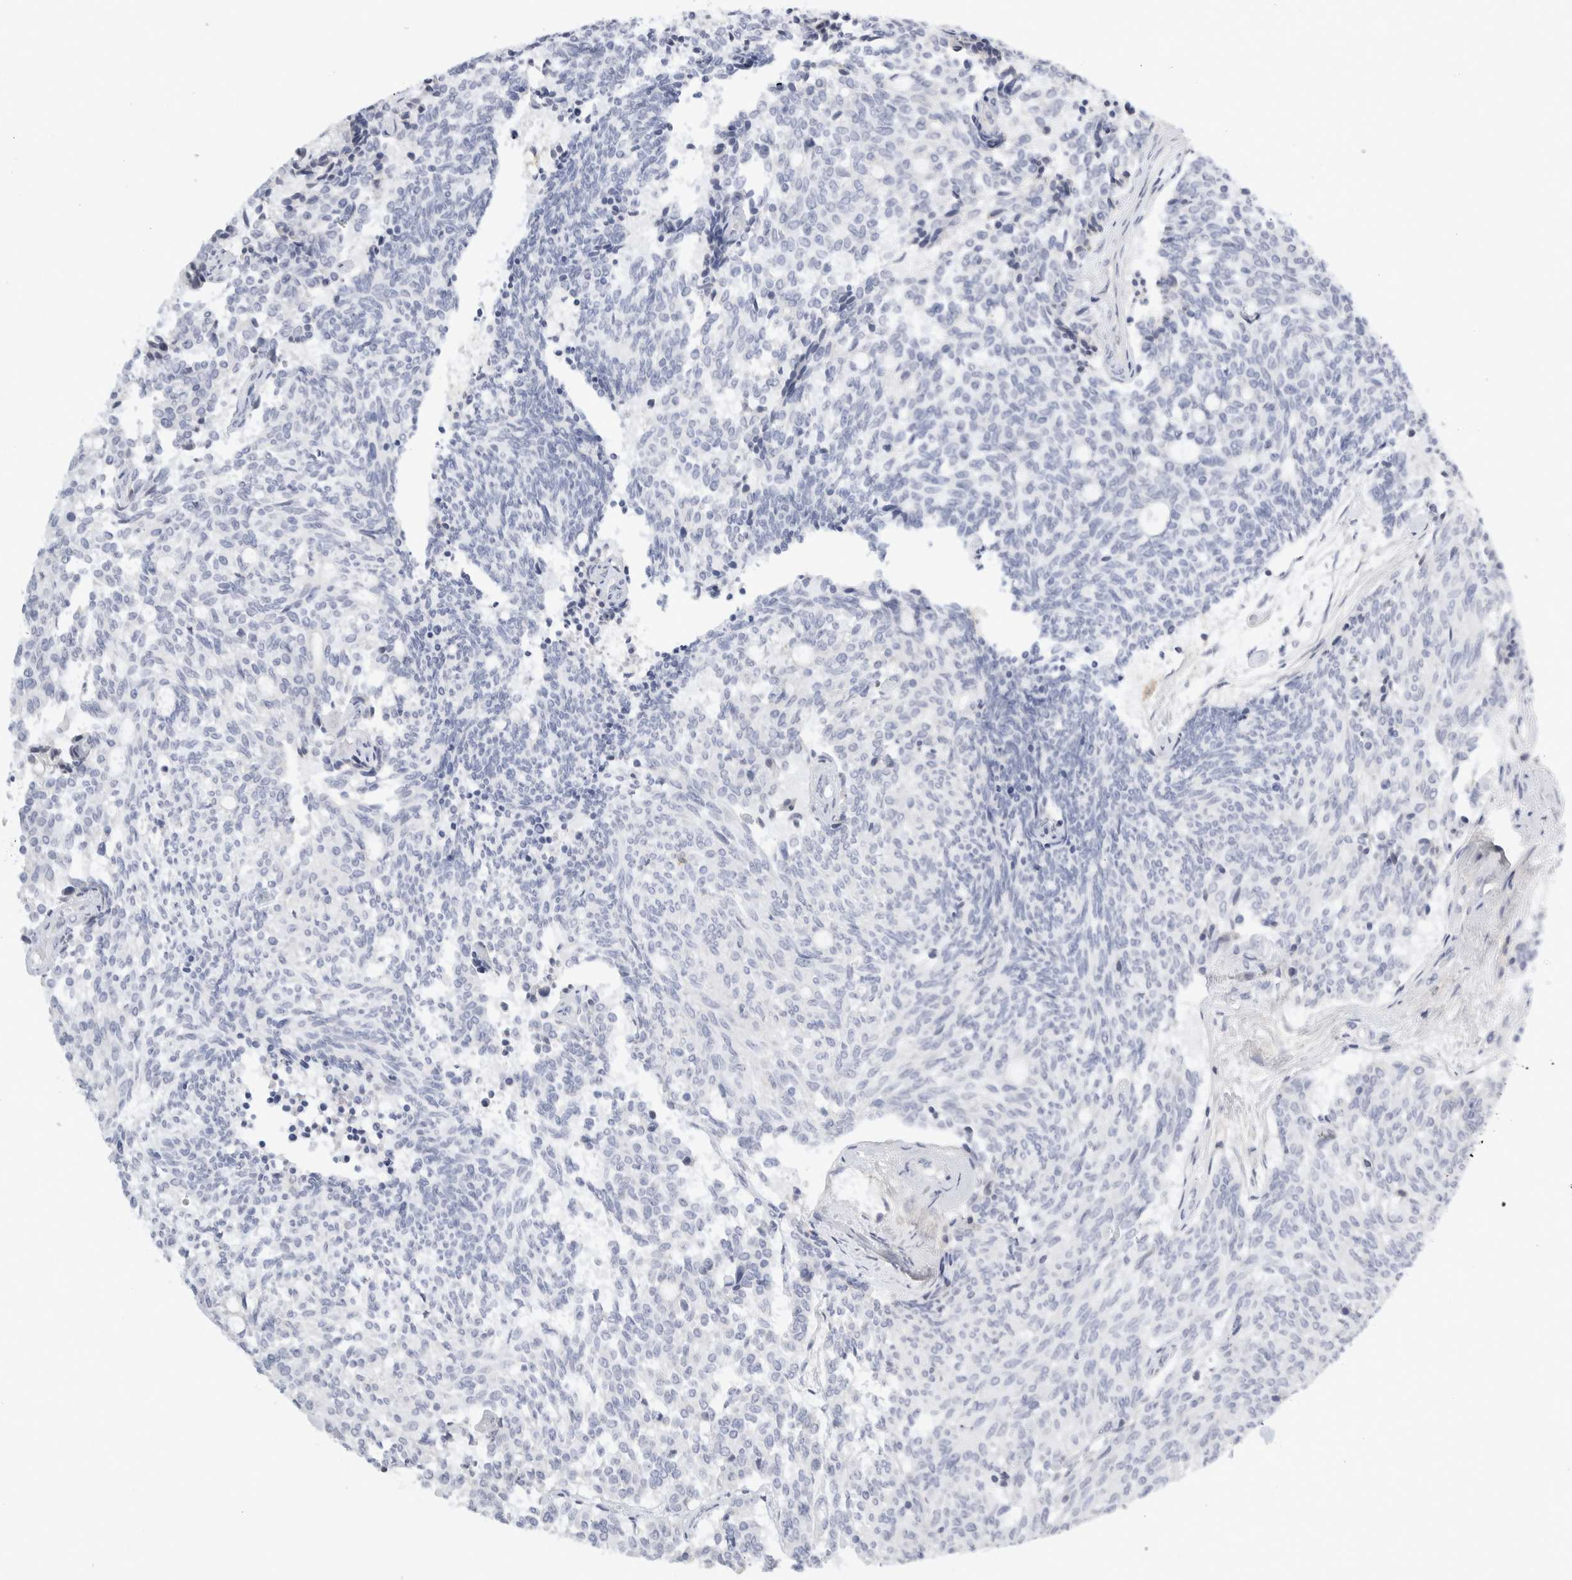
{"staining": {"intensity": "negative", "quantity": "none", "location": "none"}, "tissue": "carcinoid", "cell_type": "Tumor cells", "image_type": "cancer", "snomed": [{"axis": "morphology", "description": "Carcinoid, malignant, NOS"}, {"axis": "topography", "description": "Pancreas"}], "caption": "High magnification brightfield microscopy of carcinoid stained with DAB (brown) and counterstained with hematoxylin (blue): tumor cells show no significant expression.", "gene": "FGL2", "patient": {"sex": "female", "age": 54}}